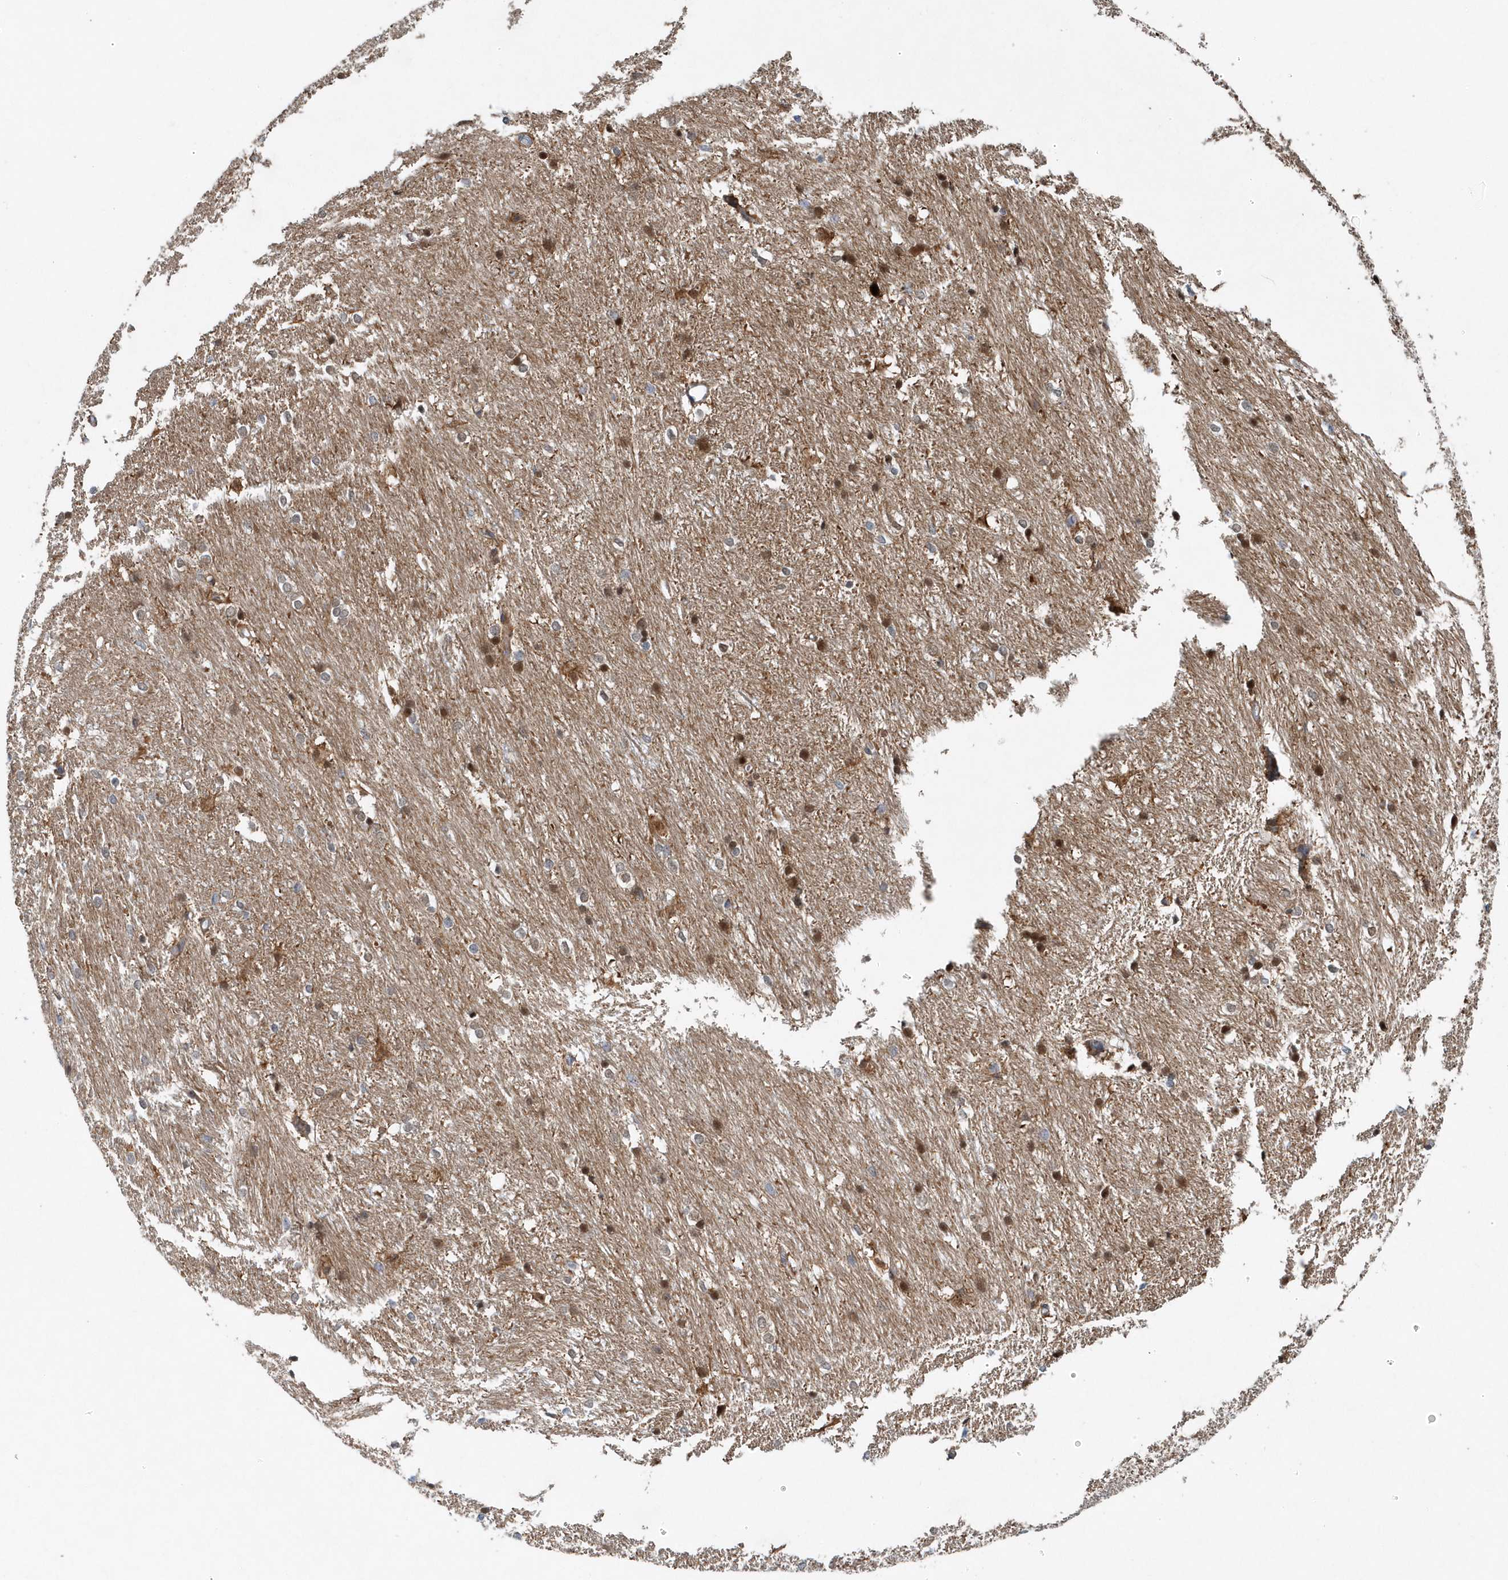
{"staining": {"intensity": "moderate", "quantity": "<25%", "location": "cytoplasmic/membranous,nuclear"}, "tissue": "caudate", "cell_type": "Glial cells", "image_type": "normal", "snomed": [{"axis": "morphology", "description": "Normal tissue, NOS"}, {"axis": "topography", "description": "Lateral ventricle wall"}], "caption": "IHC (DAB) staining of benign caudate demonstrates moderate cytoplasmic/membranous,nuclear protein expression in about <25% of glial cells. Immunohistochemistry (ihc) stains the protein in brown and the nuclei are stained blue.", "gene": "PFN2", "patient": {"sex": "female", "age": 19}}